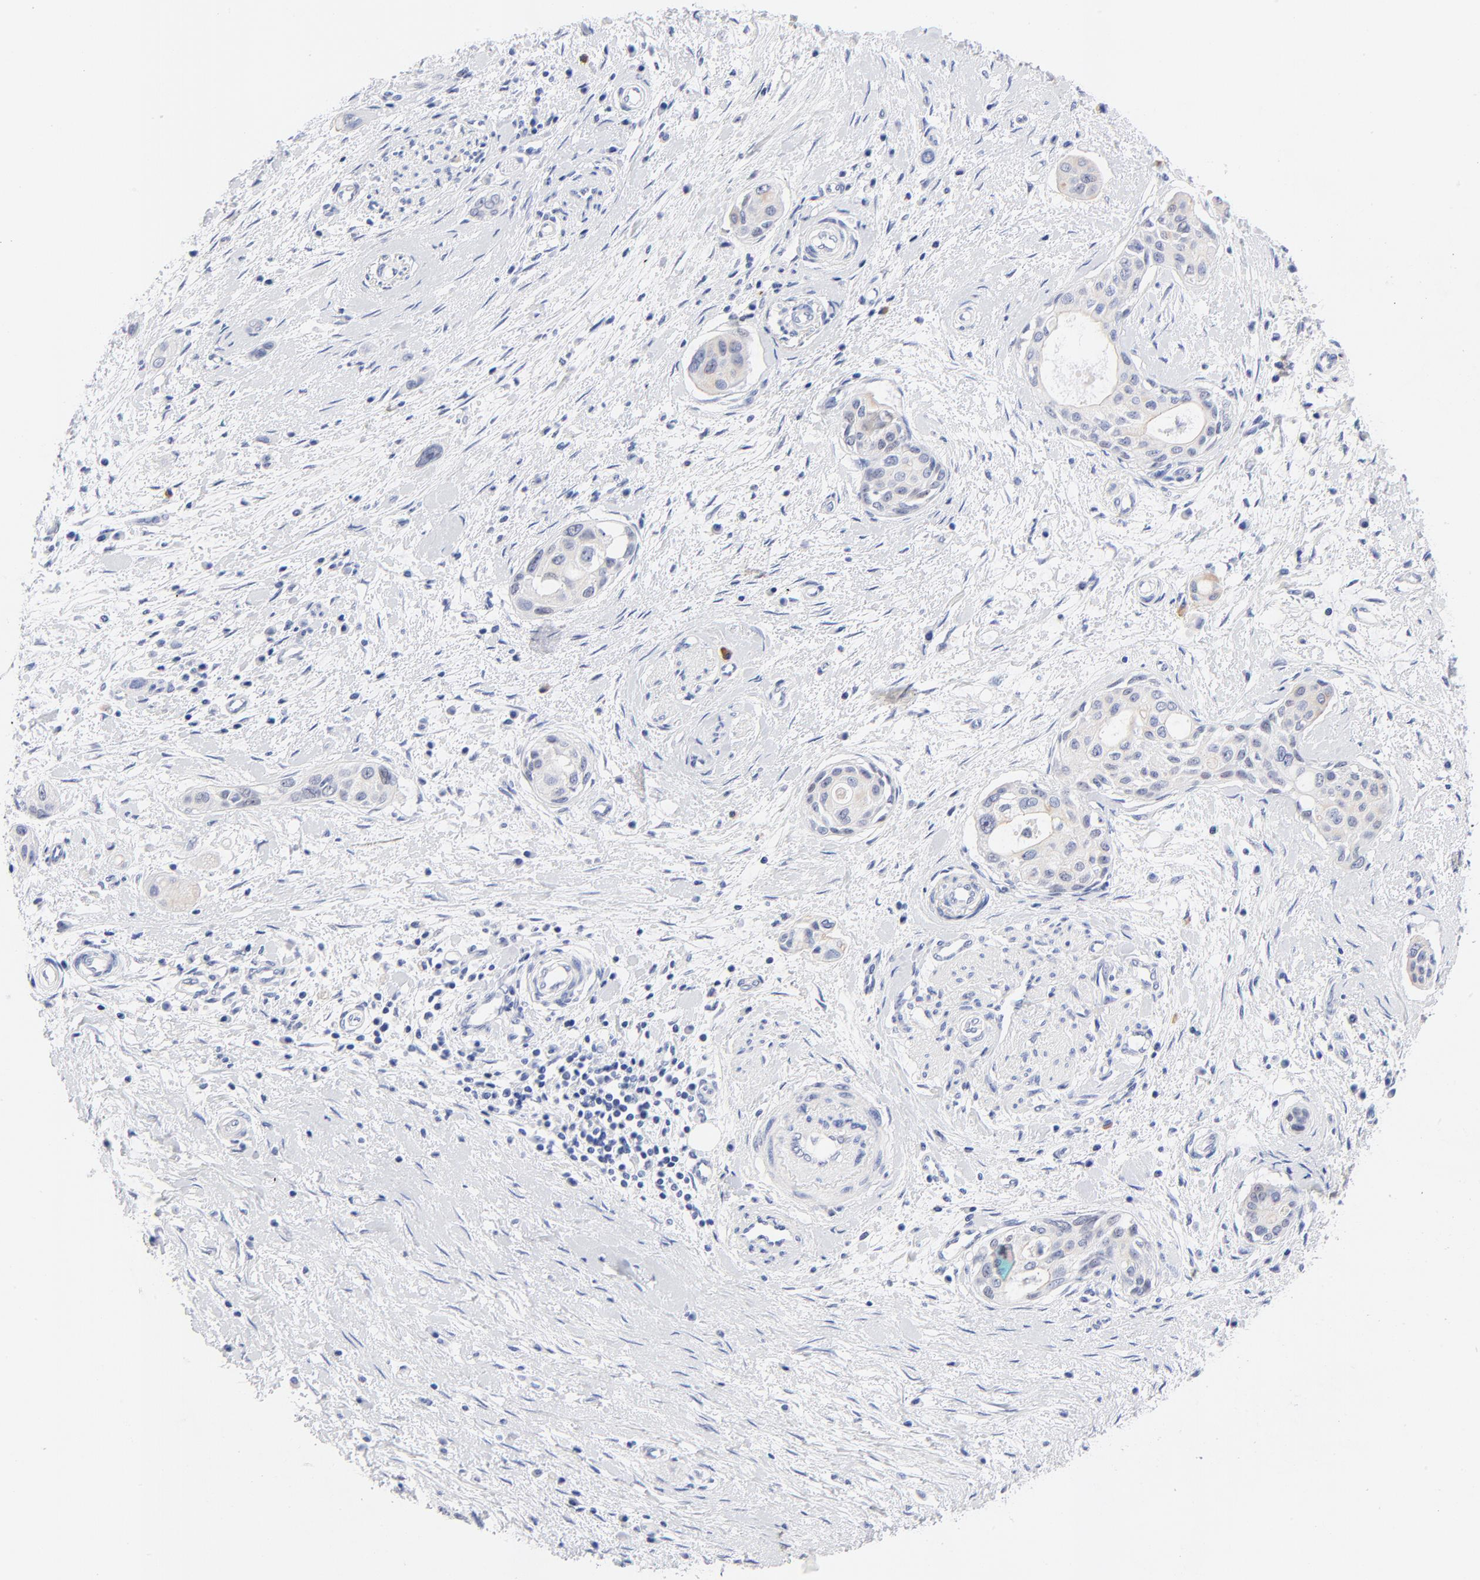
{"staining": {"intensity": "negative", "quantity": "none", "location": "none"}, "tissue": "pancreatic cancer", "cell_type": "Tumor cells", "image_type": "cancer", "snomed": [{"axis": "morphology", "description": "Adenocarcinoma, NOS"}, {"axis": "topography", "description": "Pancreas"}], "caption": "Human pancreatic cancer stained for a protein using IHC reveals no staining in tumor cells.", "gene": "FAM117B", "patient": {"sex": "female", "age": 60}}